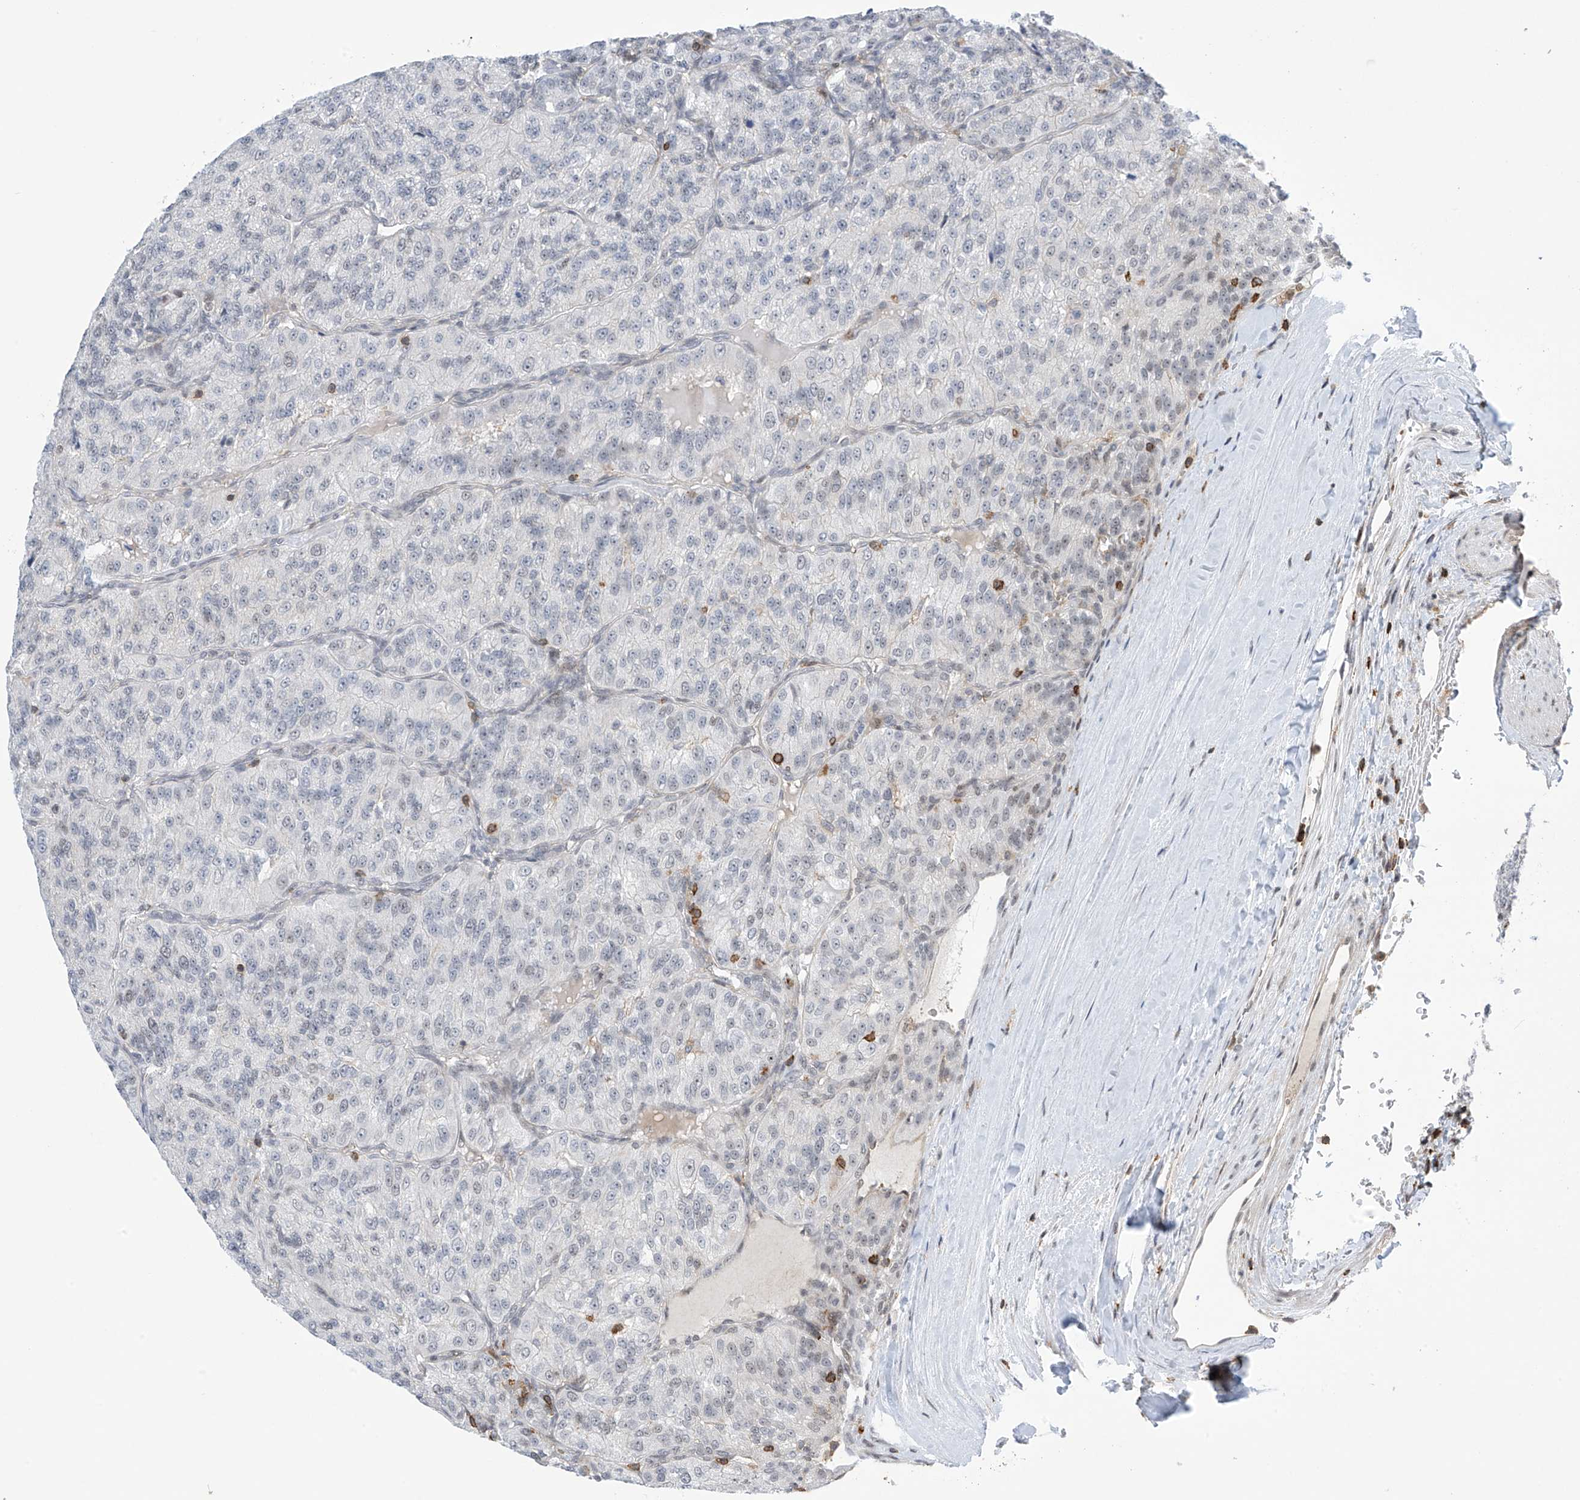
{"staining": {"intensity": "negative", "quantity": "none", "location": "none"}, "tissue": "renal cancer", "cell_type": "Tumor cells", "image_type": "cancer", "snomed": [{"axis": "morphology", "description": "Adenocarcinoma, NOS"}, {"axis": "topography", "description": "Kidney"}], "caption": "Human renal cancer (adenocarcinoma) stained for a protein using IHC shows no expression in tumor cells.", "gene": "MSL3", "patient": {"sex": "female", "age": 63}}